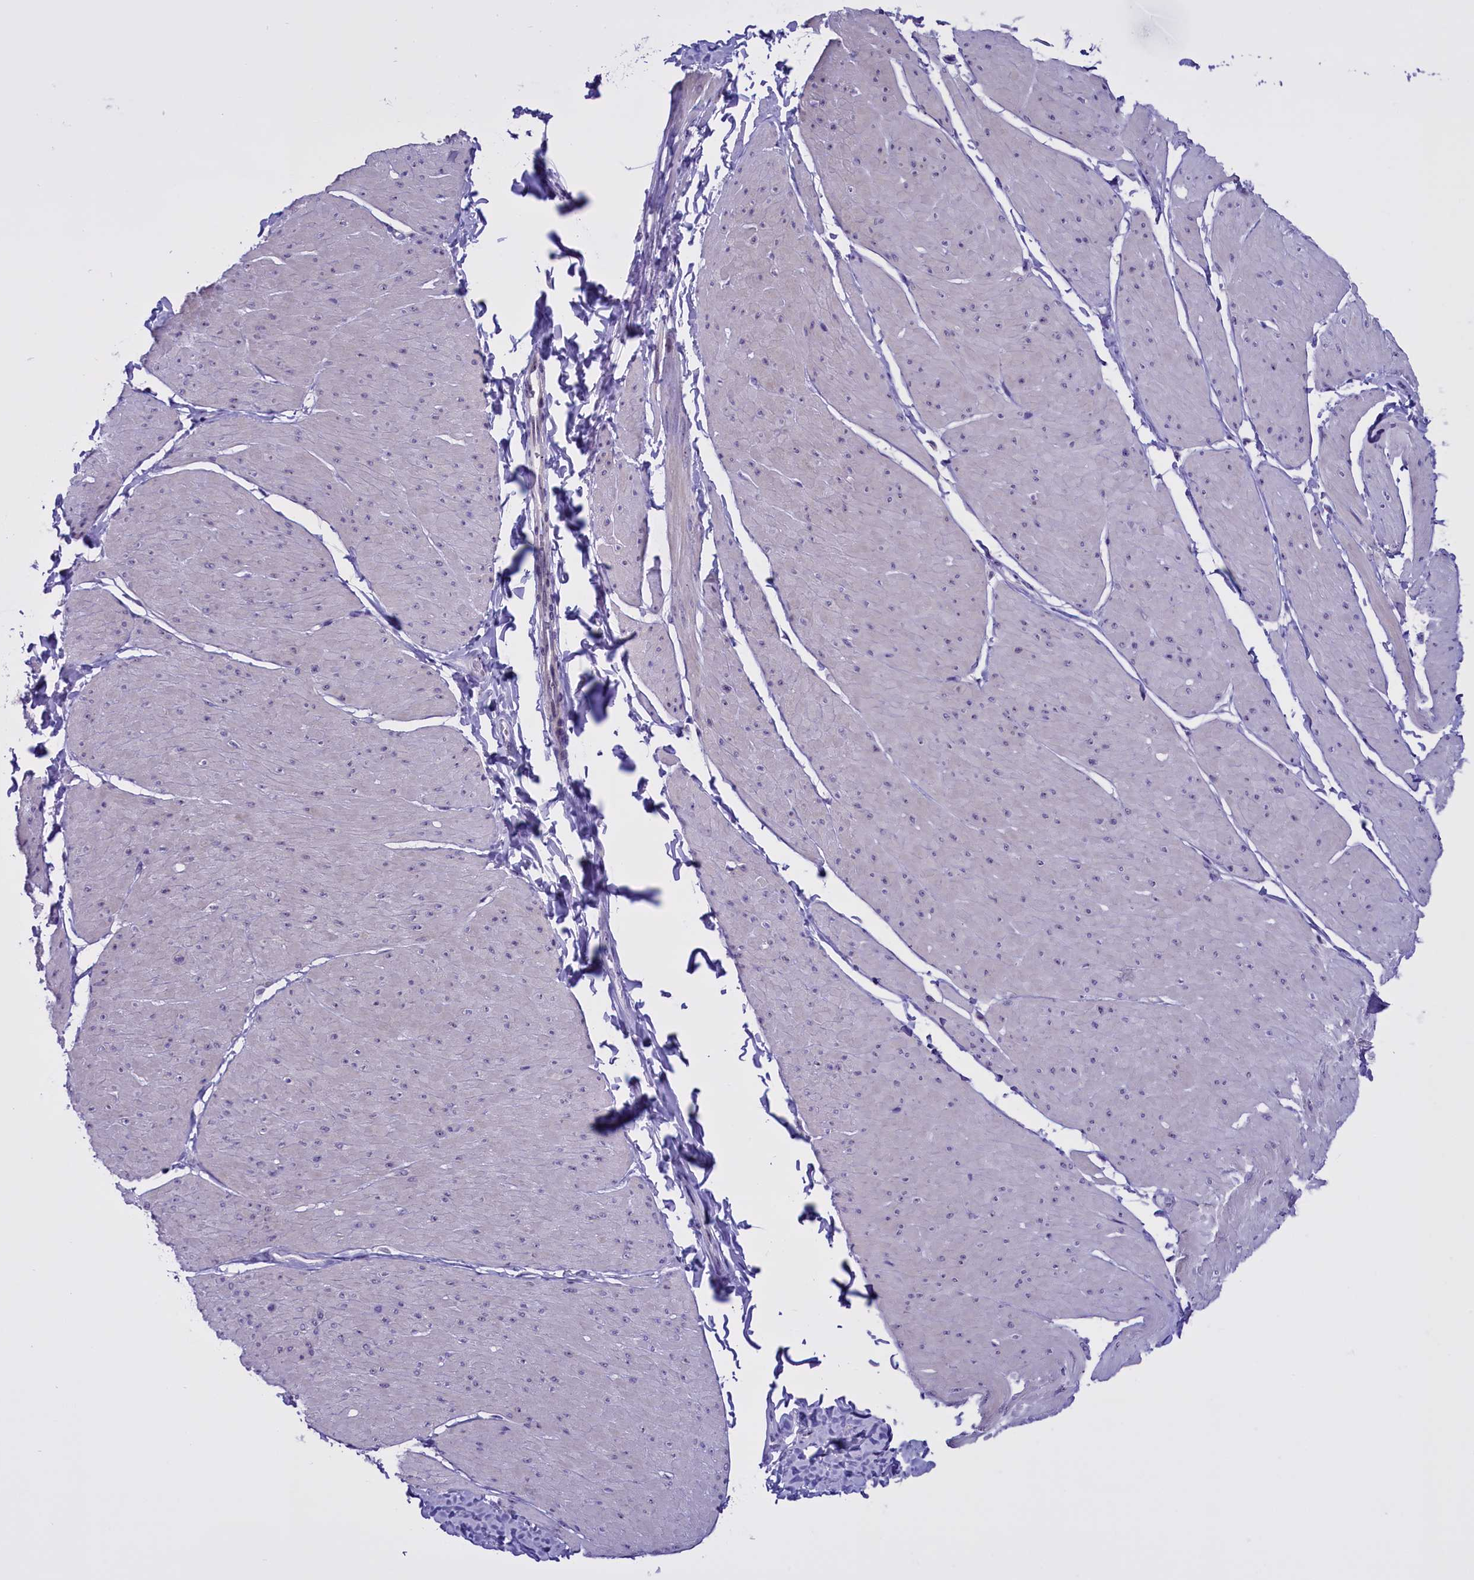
{"staining": {"intensity": "negative", "quantity": "none", "location": "none"}, "tissue": "smooth muscle", "cell_type": "Smooth muscle cells", "image_type": "normal", "snomed": [{"axis": "morphology", "description": "Urothelial carcinoma, High grade"}, {"axis": "topography", "description": "Urinary bladder"}], "caption": "This is an immunohistochemistry histopathology image of normal smooth muscle. There is no staining in smooth muscle cells.", "gene": "TBL3", "patient": {"sex": "male", "age": 46}}